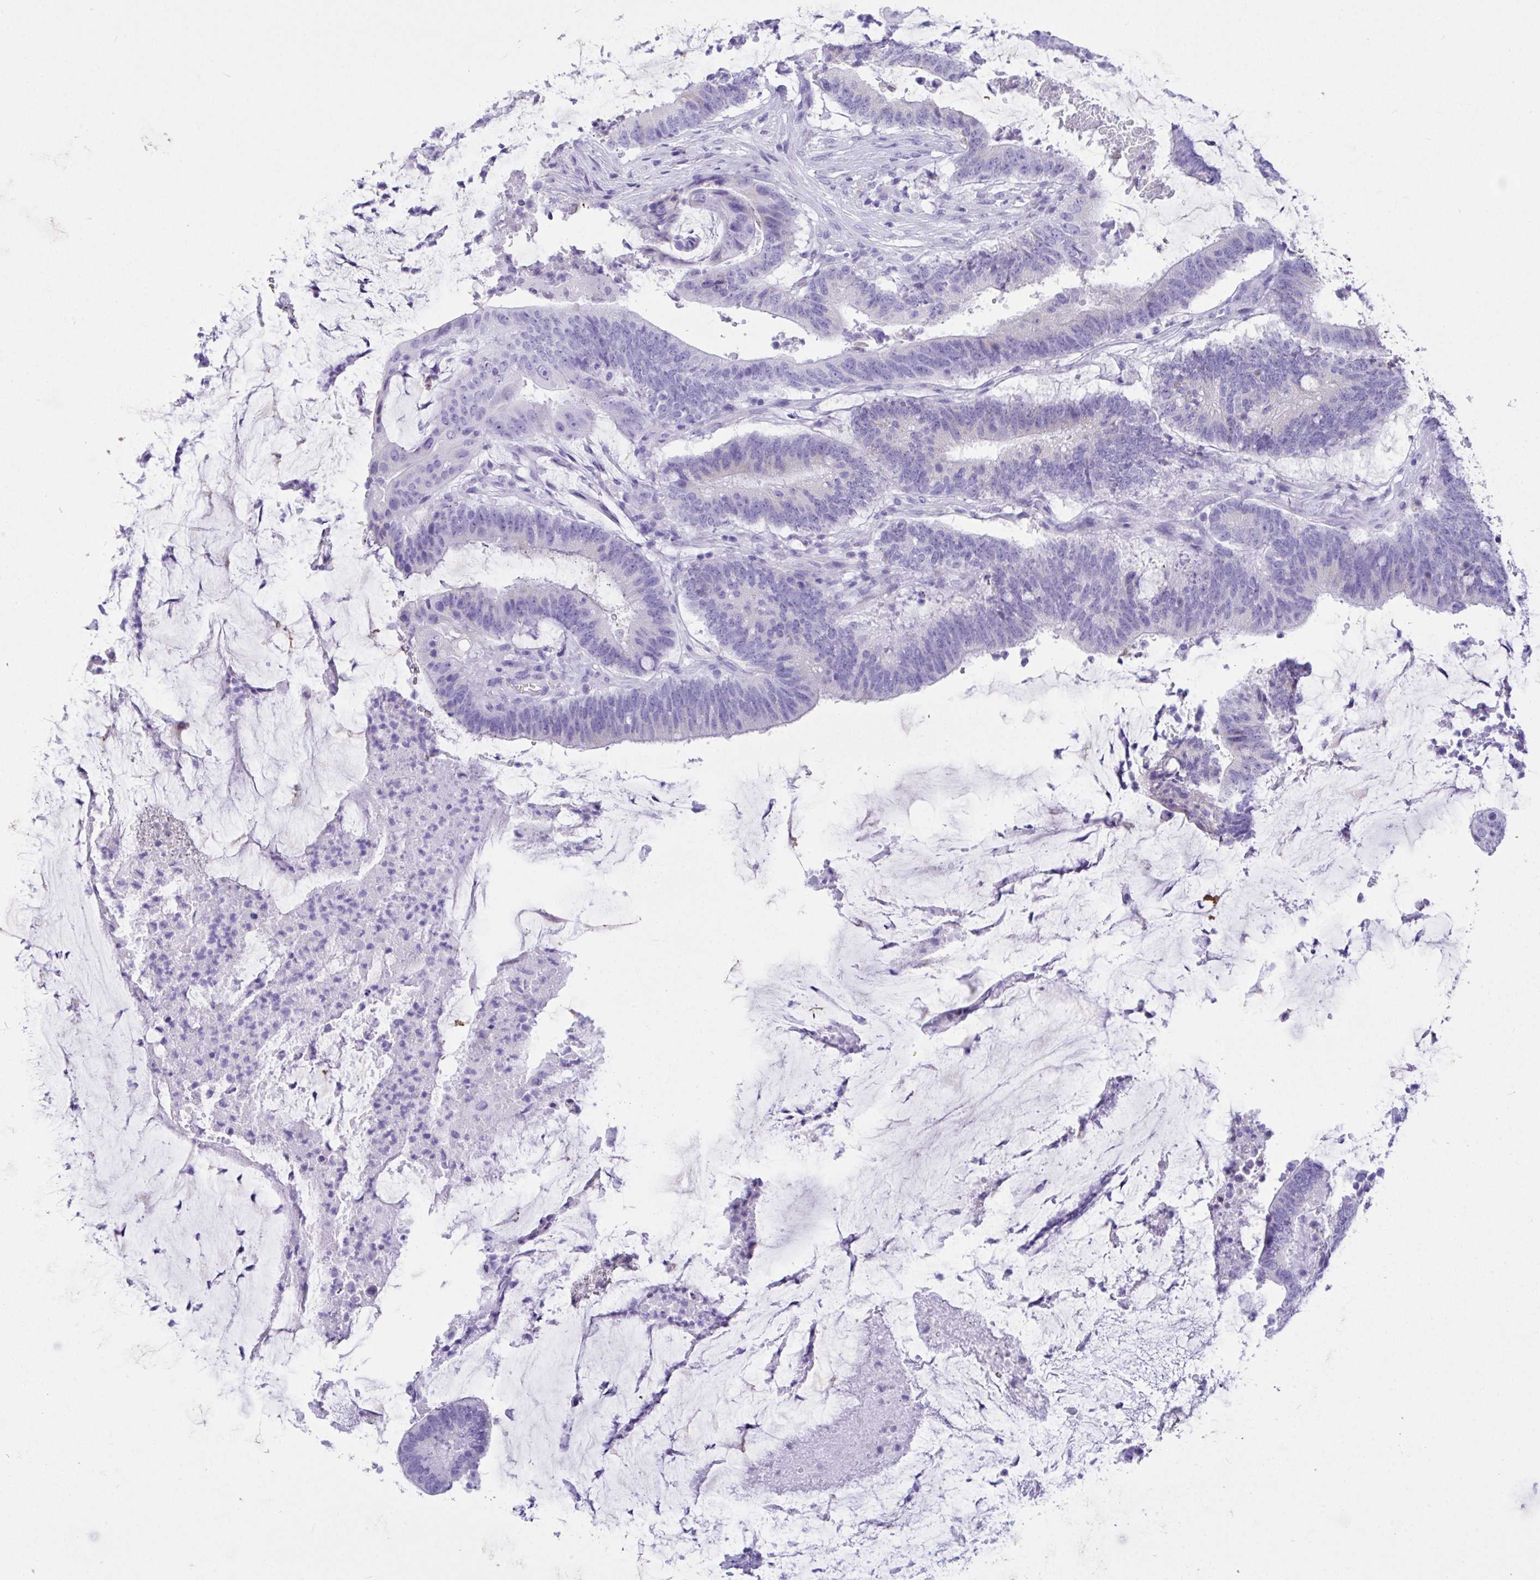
{"staining": {"intensity": "negative", "quantity": "none", "location": "none"}, "tissue": "colorectal cancer", "cell_type": "Tumor cells", "image_type": "cancer", "snomed": [{"axis": "morphology", "description": "Adenocarcinoma, NOS"}, {"axis": "topography", "description": "Colon"}], "caption": "Protein analysis of colorectal adenocarcinoma reveals no significant staining in tumor cells.", "gene": "BEST4", "patient": {"sex": "female", "age": 43}}